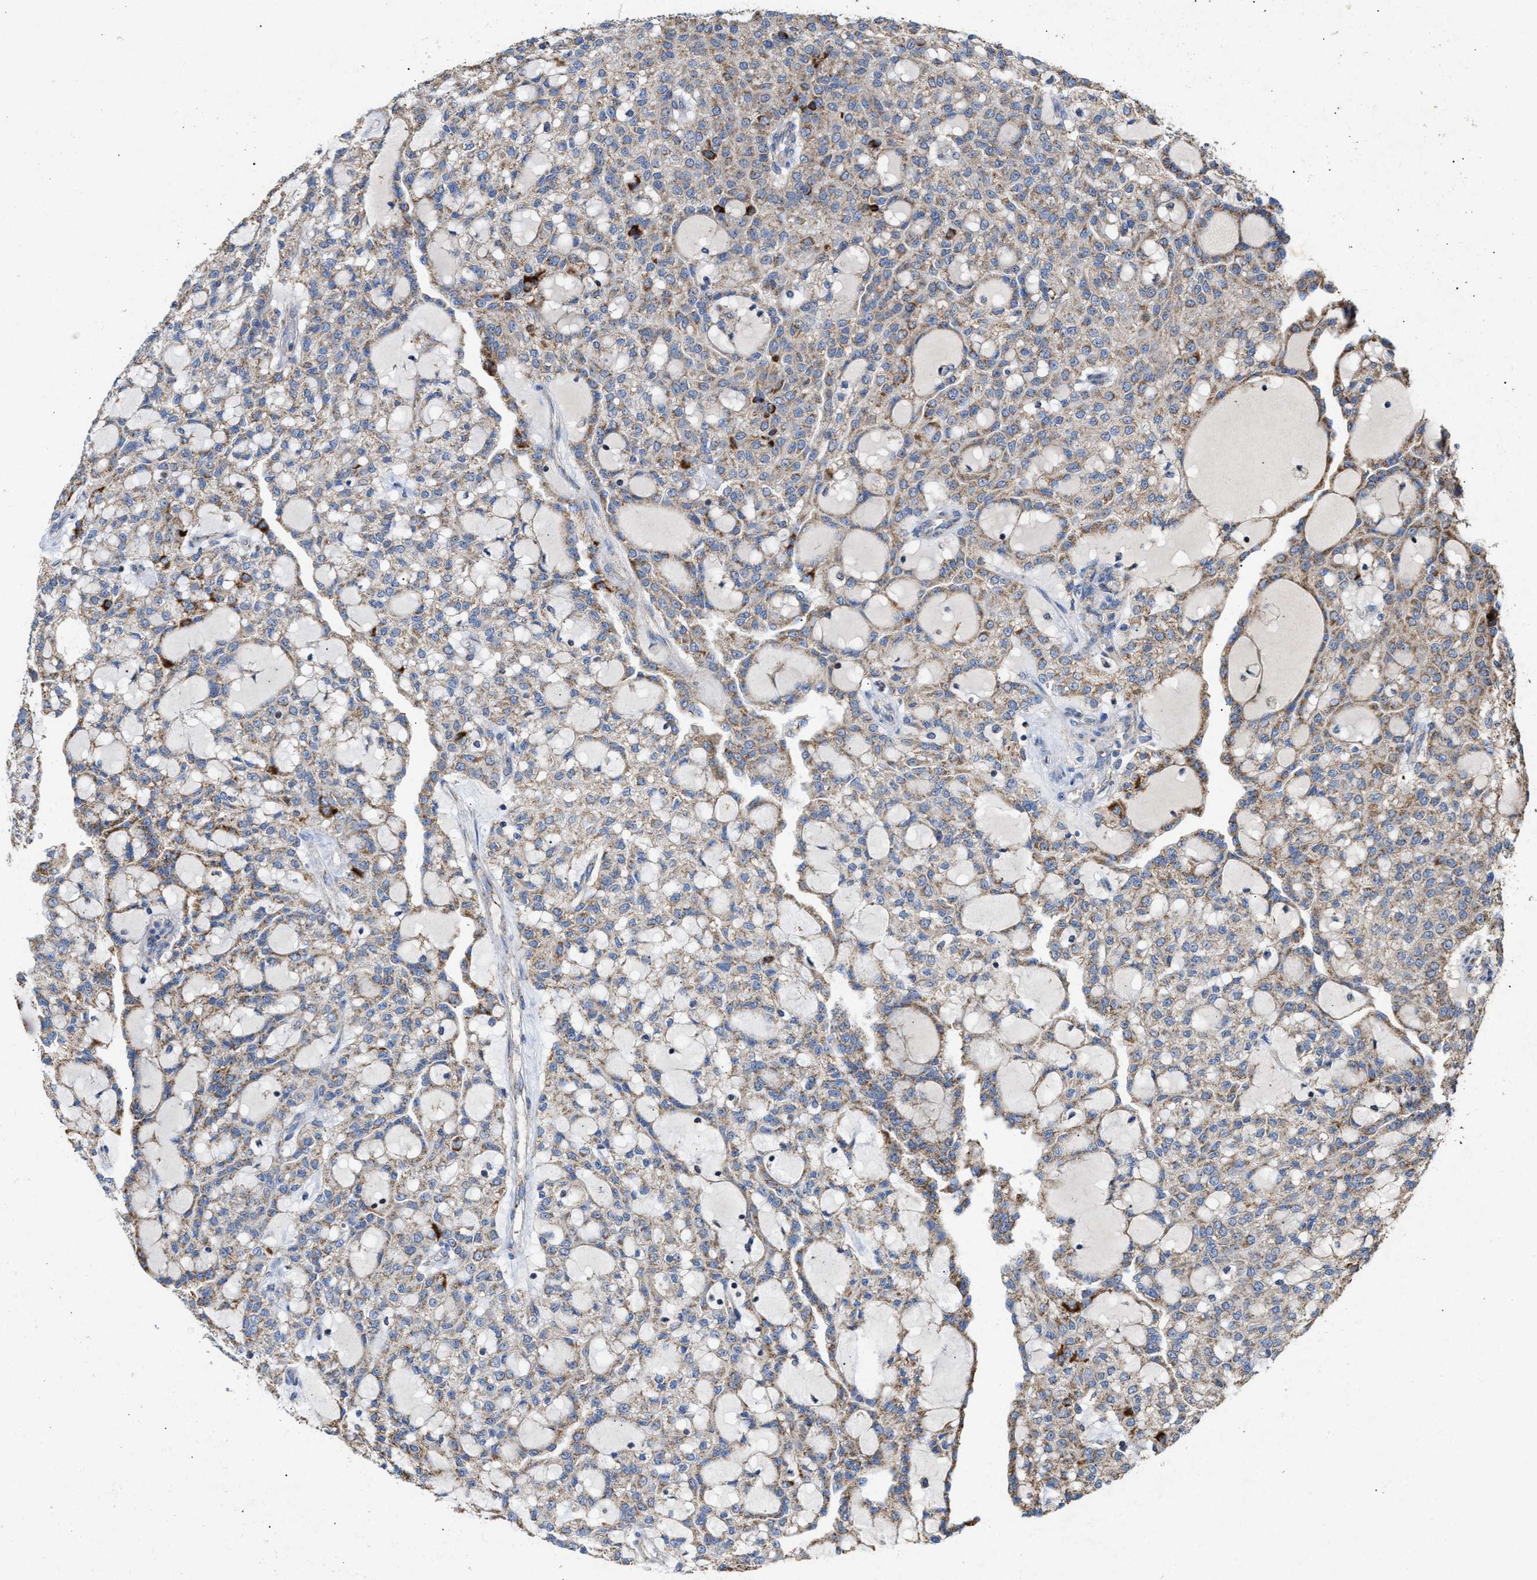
{"staining": {"intensity": "weak", "quantity": ">75%", "location": "cytoplasmic/membranous"}, "tissue": "renal cancer", "cell_type": "Tumor cells", "image_type": "cancer", "snomed": [{"axis": "morphology", "description": "Adenocarcinoma, NOS"}, {"axis": "topography", "description": "Kidney"}], "caption": "A brown stain shows weak cytoplasmic/membranous staining of a protein in renal cancer tumor cells. Using DAB (3,3'-diaminobenzidine) (brown) and hematoxylin (blue) stains, captured at high magnification using brightfield microscopy.", "gene": "MECR", "patient": {"sex": "male", "age": 63}}